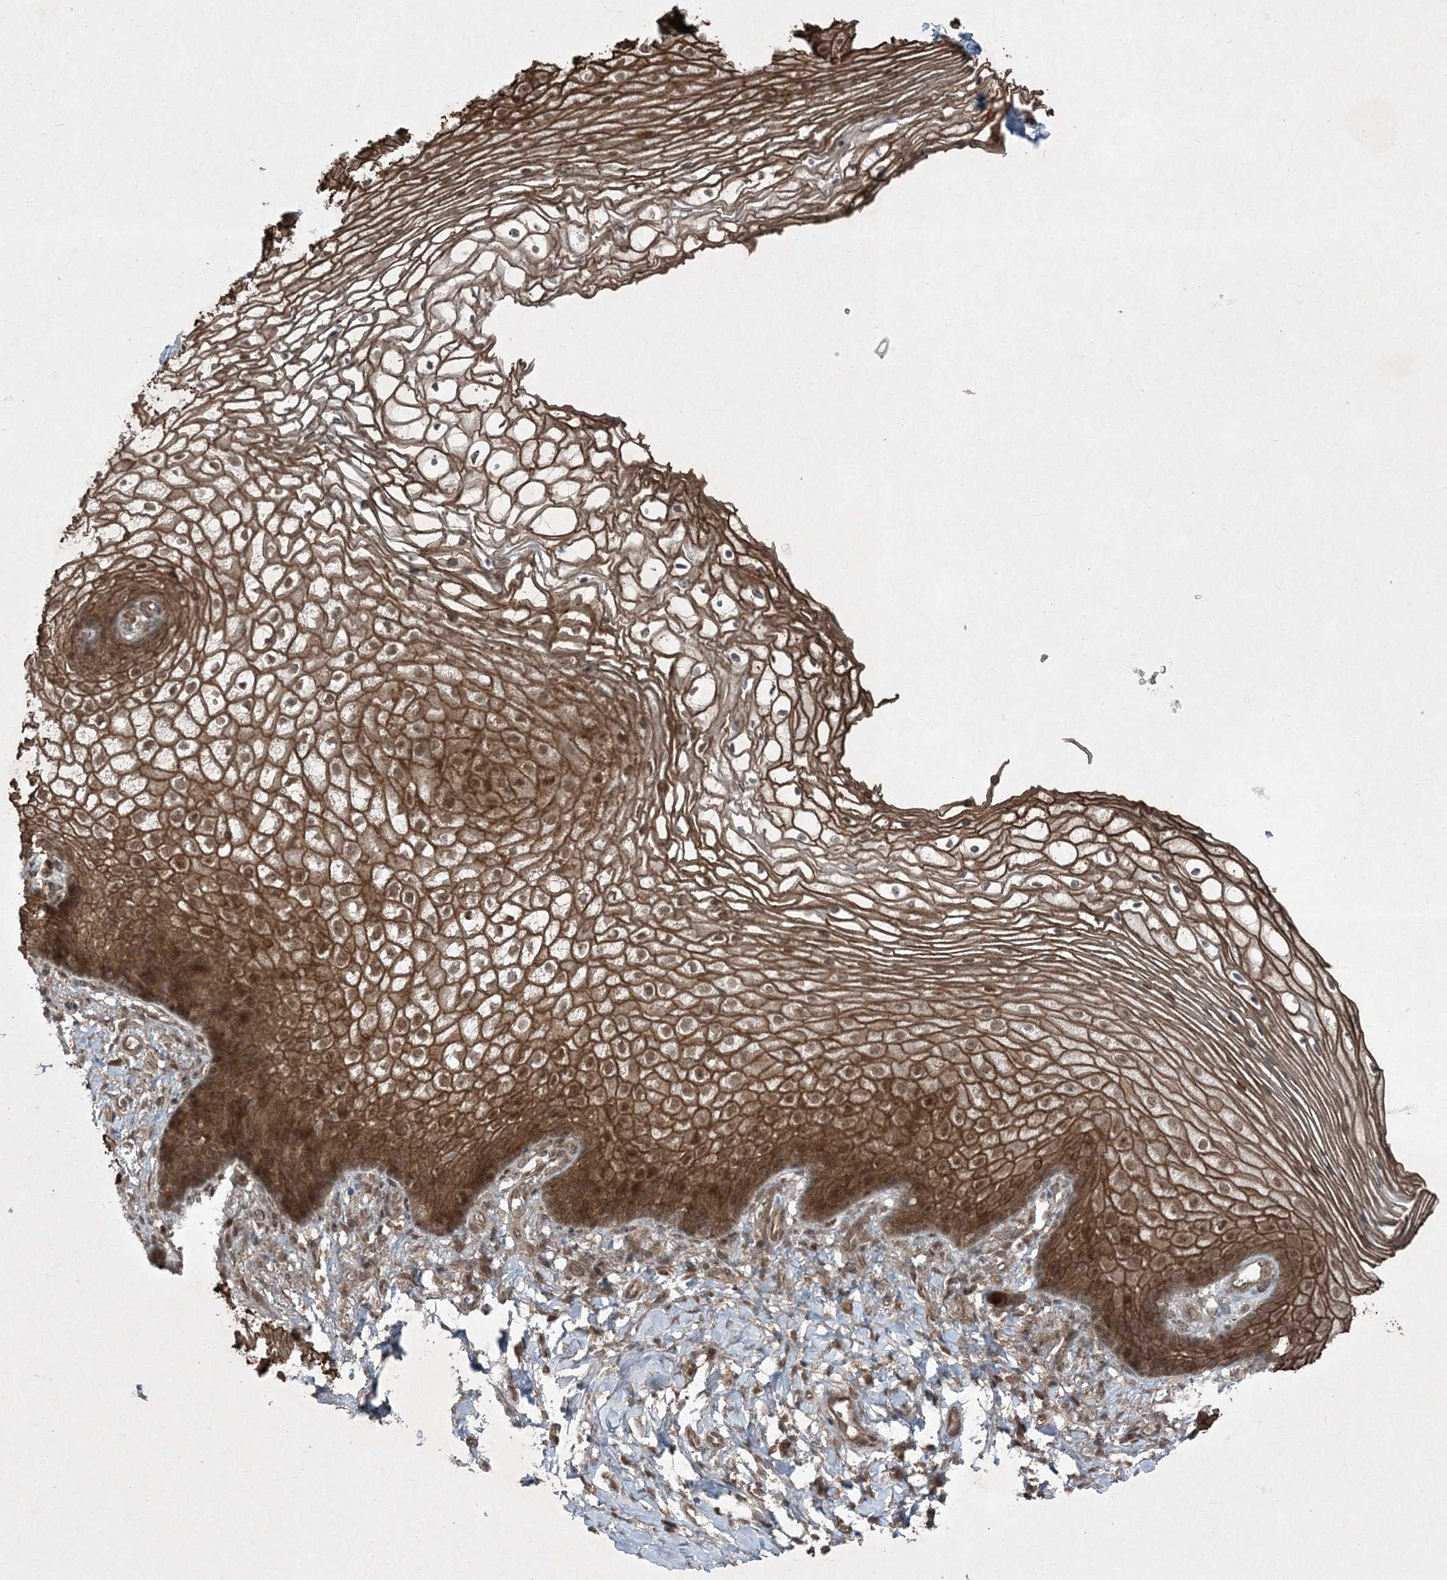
{"staining": {"intensity": "moderate", "quantity": ">75%", "location": "cytoplasmic/membranous,nuclear"}, "tissue": "vagina", "cell_type": "Squamous epithelial cells", "image_type": "normal", "snomed": [{"axis": "morphology", "description": "Normal tissue, NOS"}, {"axis": "topography", "description": "Vagina"}], "caption": "This is an image of immunohistochemistry staining of benign vagina, which shows moderate positivity in the cytoplasmic/membranous,nuclear of squamous epithelial cells.", "gene": "FBXL17", "patient": {"sex": "female", "age": 60}}